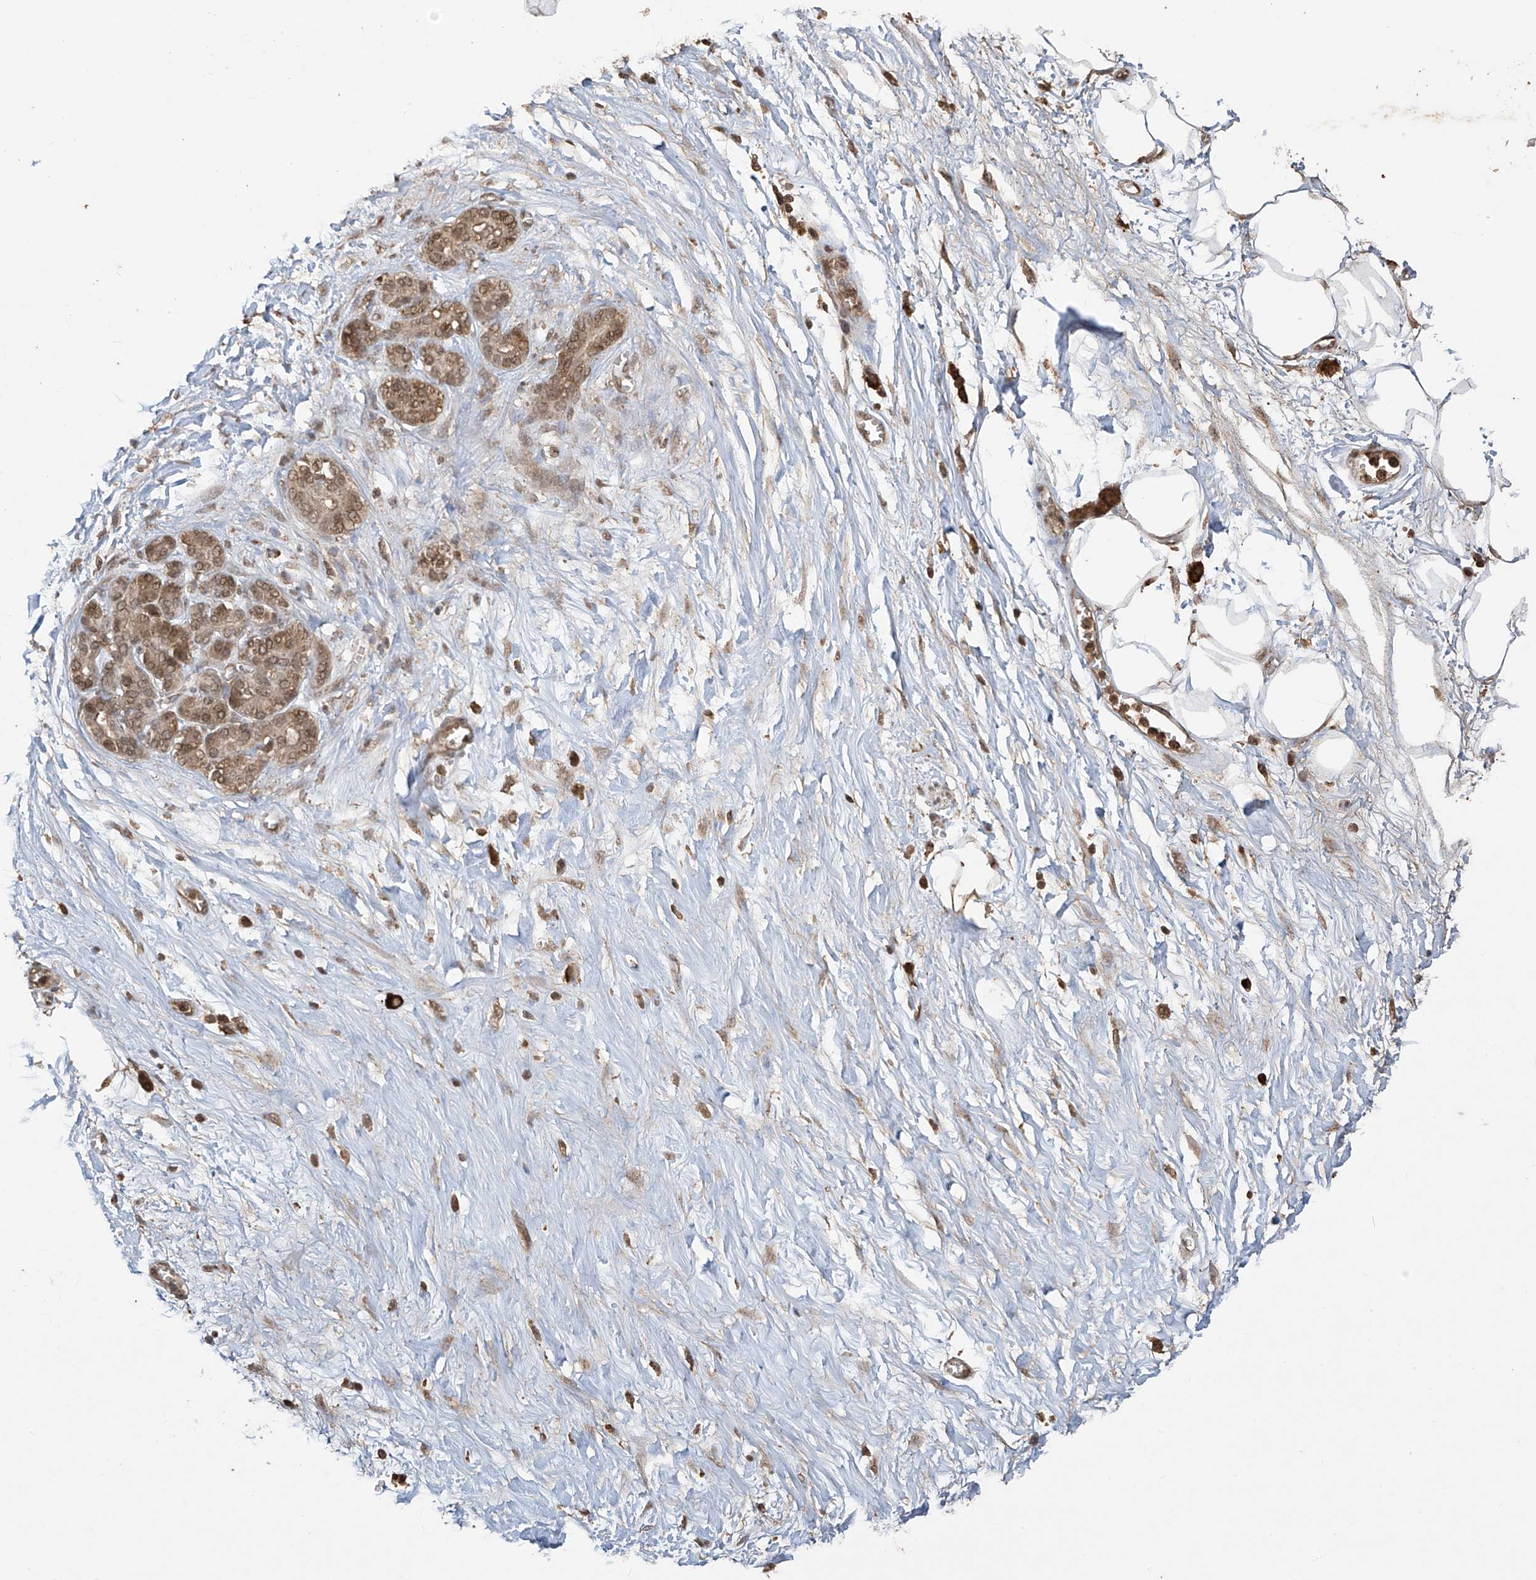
{"staining": {"intensity": "negative", "quantity": "none", "location": "none"}, "tissue": "adipose tissue", "cell_type": "Adipocytes", "image_type": "normal", "snomed": [{"axis": "morphology", "description": "Normal tissue, NOS"}, {"axis": "morphology", "description": "Adenocarcinoma, NOS"}, {"axis": "topography", "description": "Pancreas"}, {"axis": "topography", "description": "Peripheral nerve tissue"}], "caption": "Adipocytes show no significant staining in unremarkable adipose tissue. (Brightfield microscopy of DAB IHC at high magnification).", "gene": "PNPT1", "patient": {"sex": "male", "age": 59}}